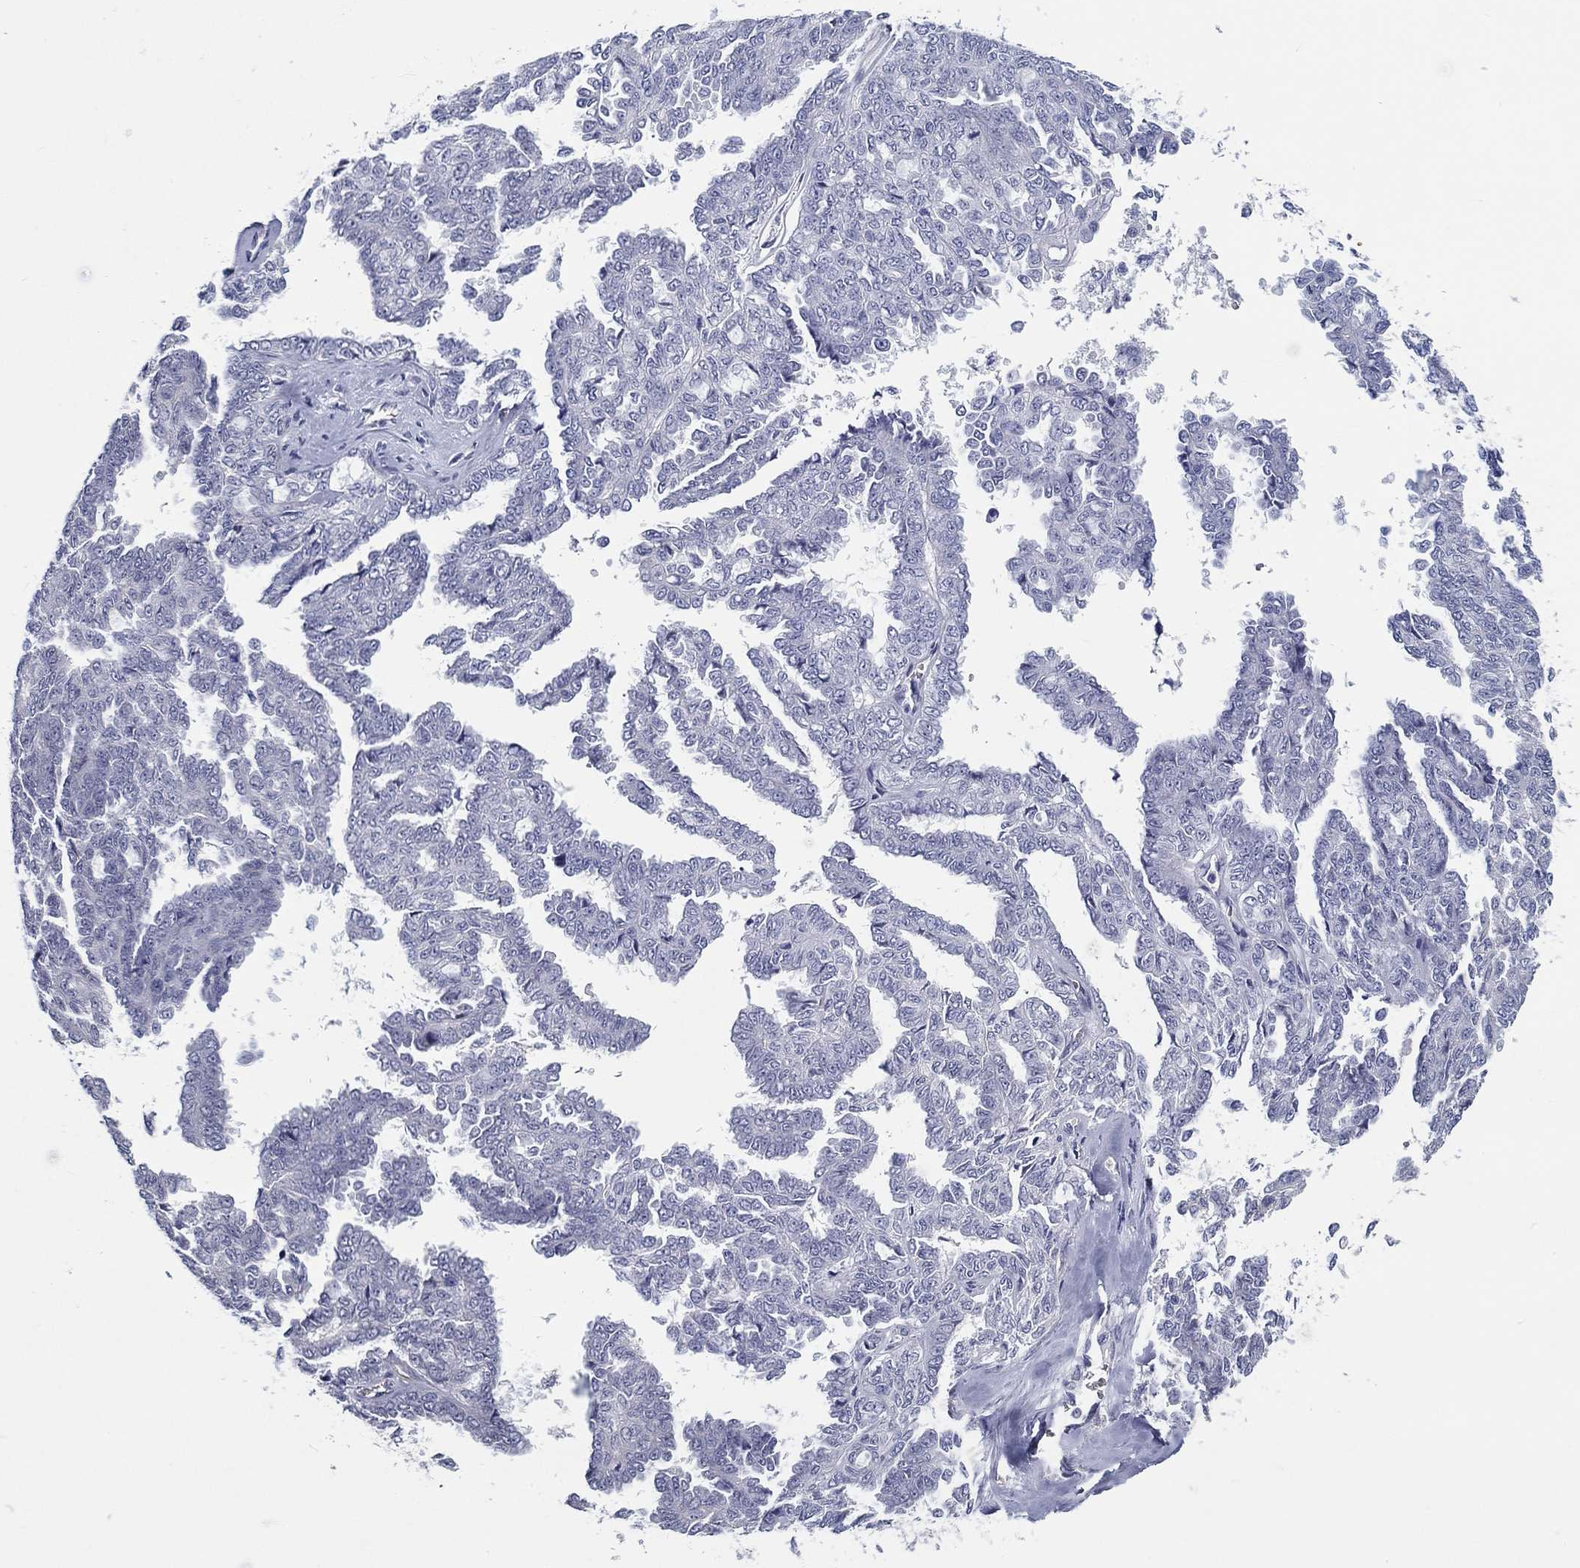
{"staining": {"intensity": "negative", "quantity": "none", "location": "none"}, "tissue": "ovarian cancer", "cell_type": "Tumor cells", "image_type": "cancer", "snomed": [{"axis": "morphology", "description": "Cystadenocarcinoma, serous, NOS"}, {"axis": "topography", "description": "Ovary"}], "caption": "Human serous cystadenocarcinoma (ovarian) stained for a protein using IHC shows no staining in tumor cells.", "gene": "CRYGD", "patient": {"sex": "female", "age": 71}}